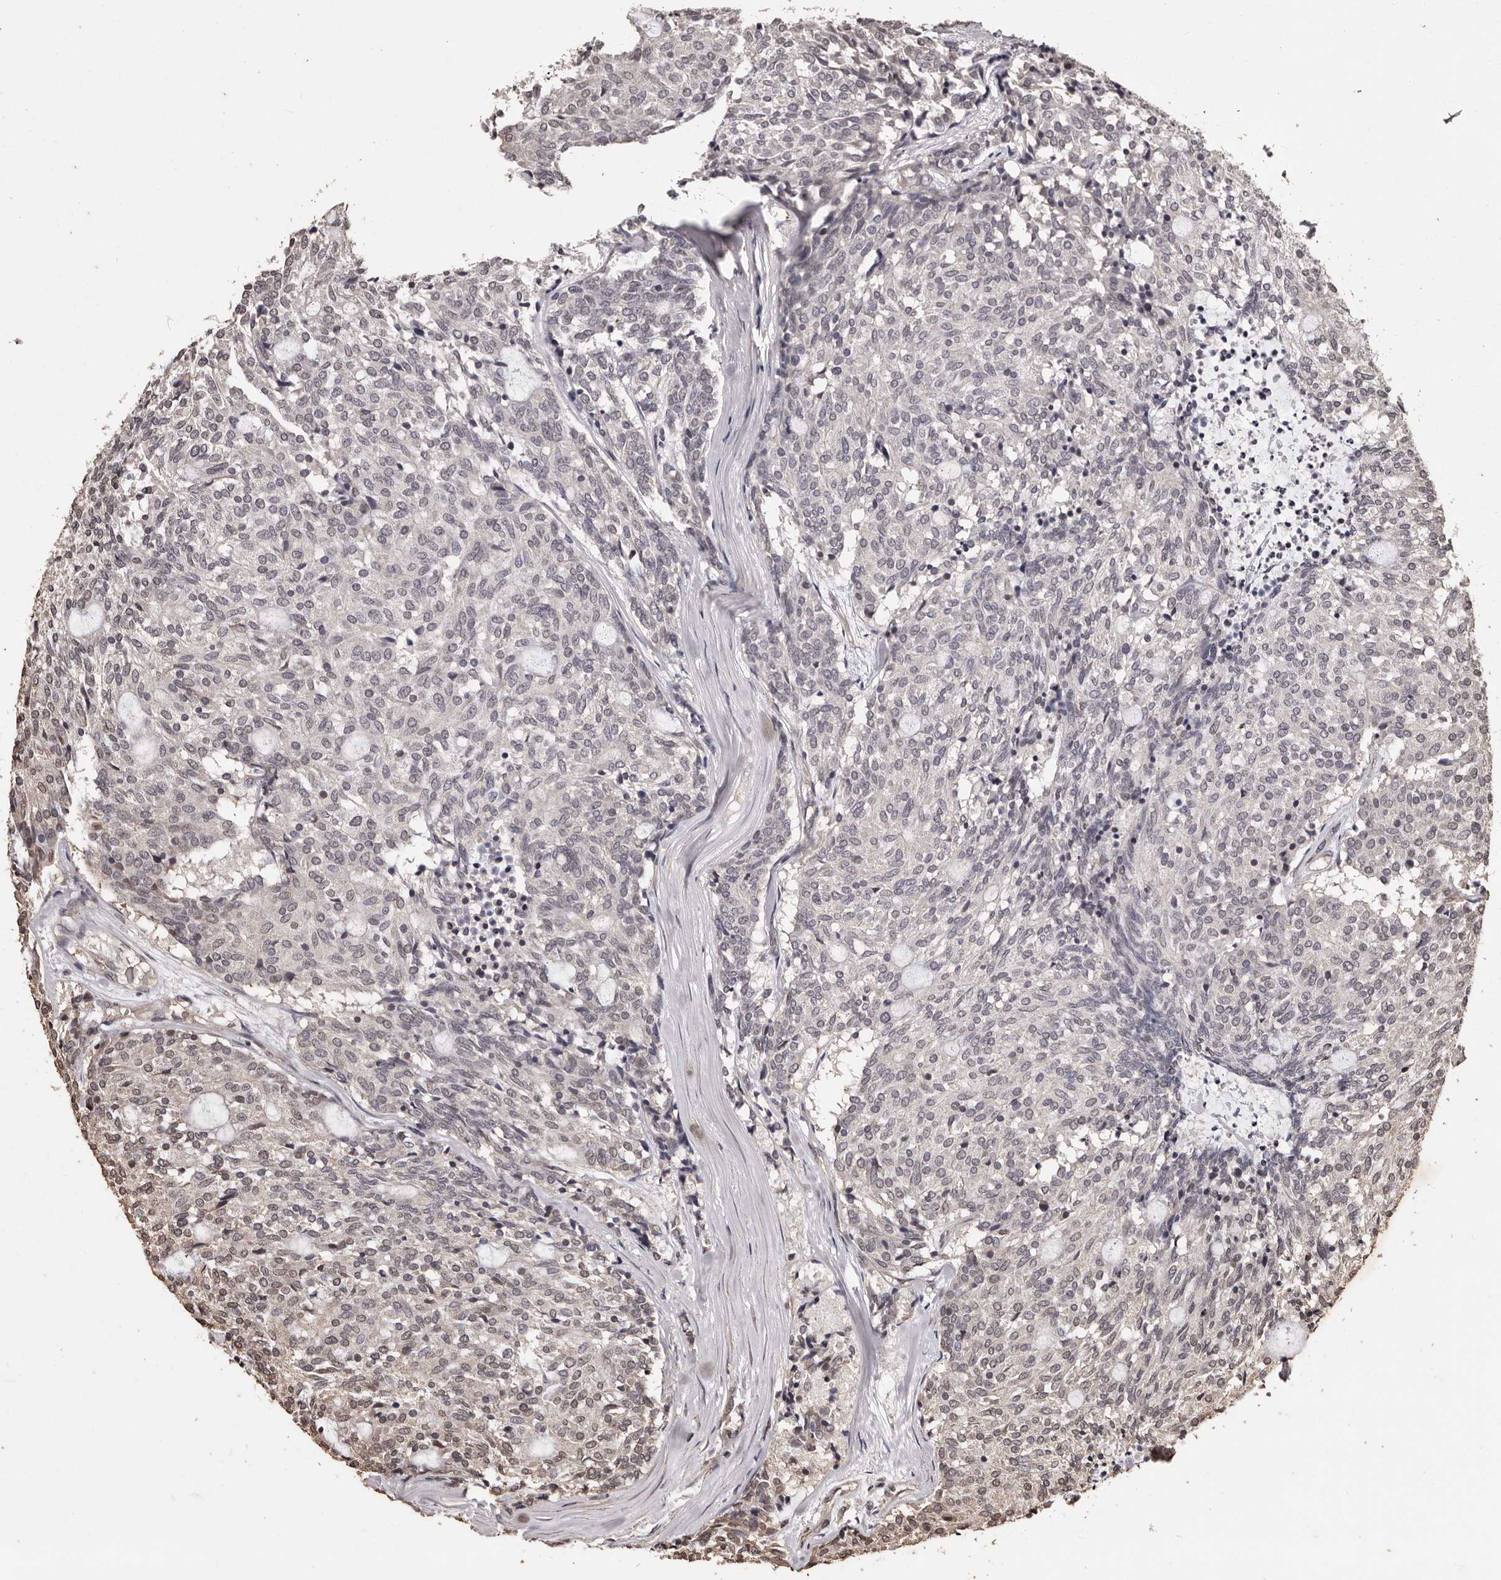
{"staining": {"intensity": "weak", "quantity": "<25%", "location": "nuclear"}, "tissue": "carcinoid", "cell_type": "Tumor cells", "image_type": "cancer", "snomed": [{"axis": "morphology", "description": "Carcinoid, malignant, NOS"}, {"axis": "topography", "description": "Pancreas"}], "caption": "Carcinoid (malignant) was stained to show a protein in brown. There is no significant positivity in tumor cells.", "gene": "NAV1", "patient": {"sex": "female", "age": 54}}